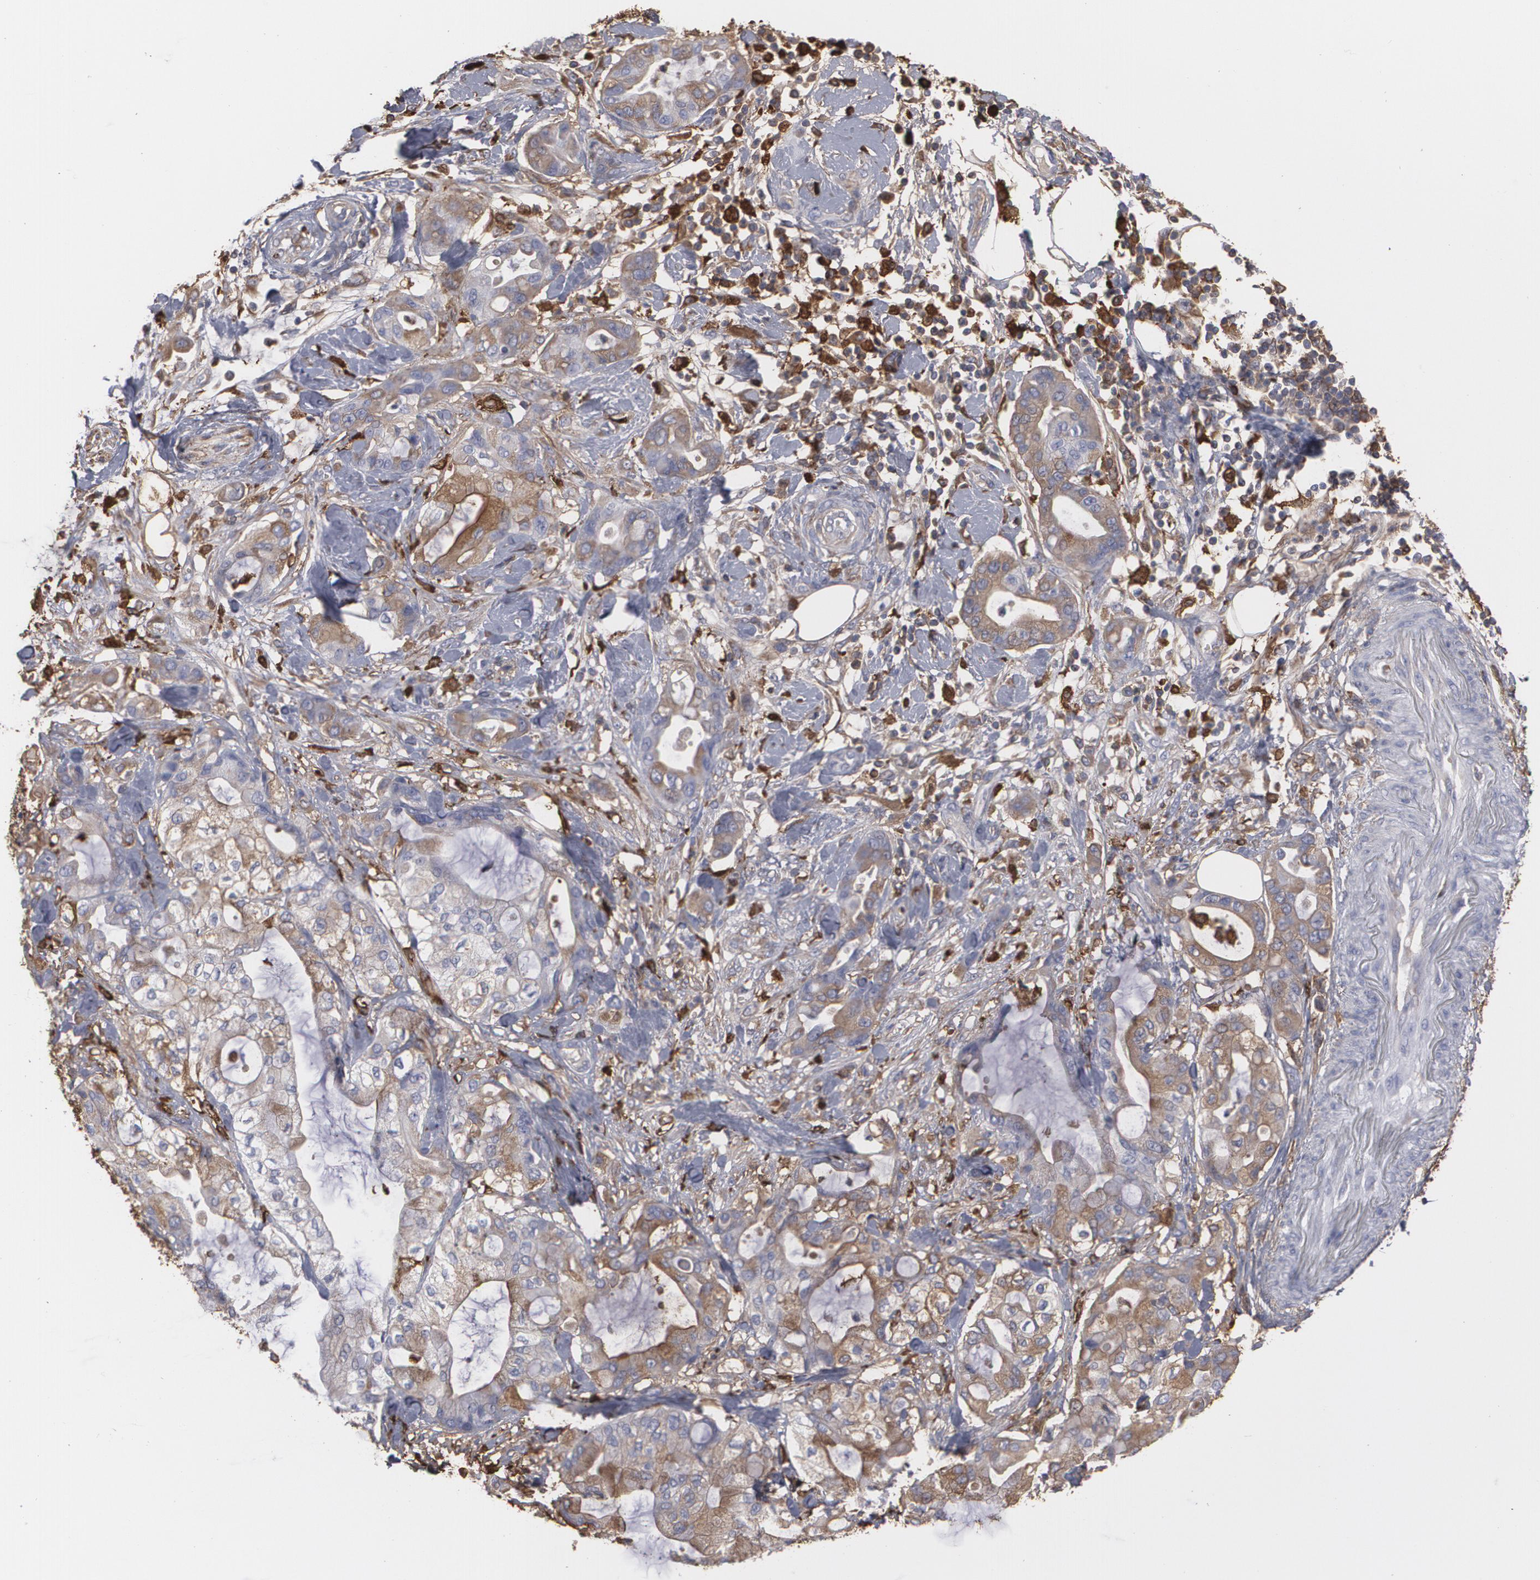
{"staining": {"intensity": "moderate", "quantity": ">75%", "location": "cytoplasmic/membranous"}, "tissue": "pancreatic cancer", "cell_type": "Tumor cells", "image_type": "cancer", "snomed": [{"axis": "morphology", "description": "Adenocarcinoma, NOS"}, {"axis": "morphology", "description": "Adenocarcinoma, metastatic, NOS"}, {"axis": "topography", "description": "Lymph node"}, {"axis": "topography", "description": "Pancreas"}, {"axis": "topography", "description": "Duodenum"}], "caption": "Pancreatic cancer (adenocarcinoma) was stained to show a protein in brown. There is medium levels of moderate cytoplasmic/membranous positivity in approximately >75% of tumor cells.", "gene": "ODC1", "patient": {"sex": "female", "age": 64}}